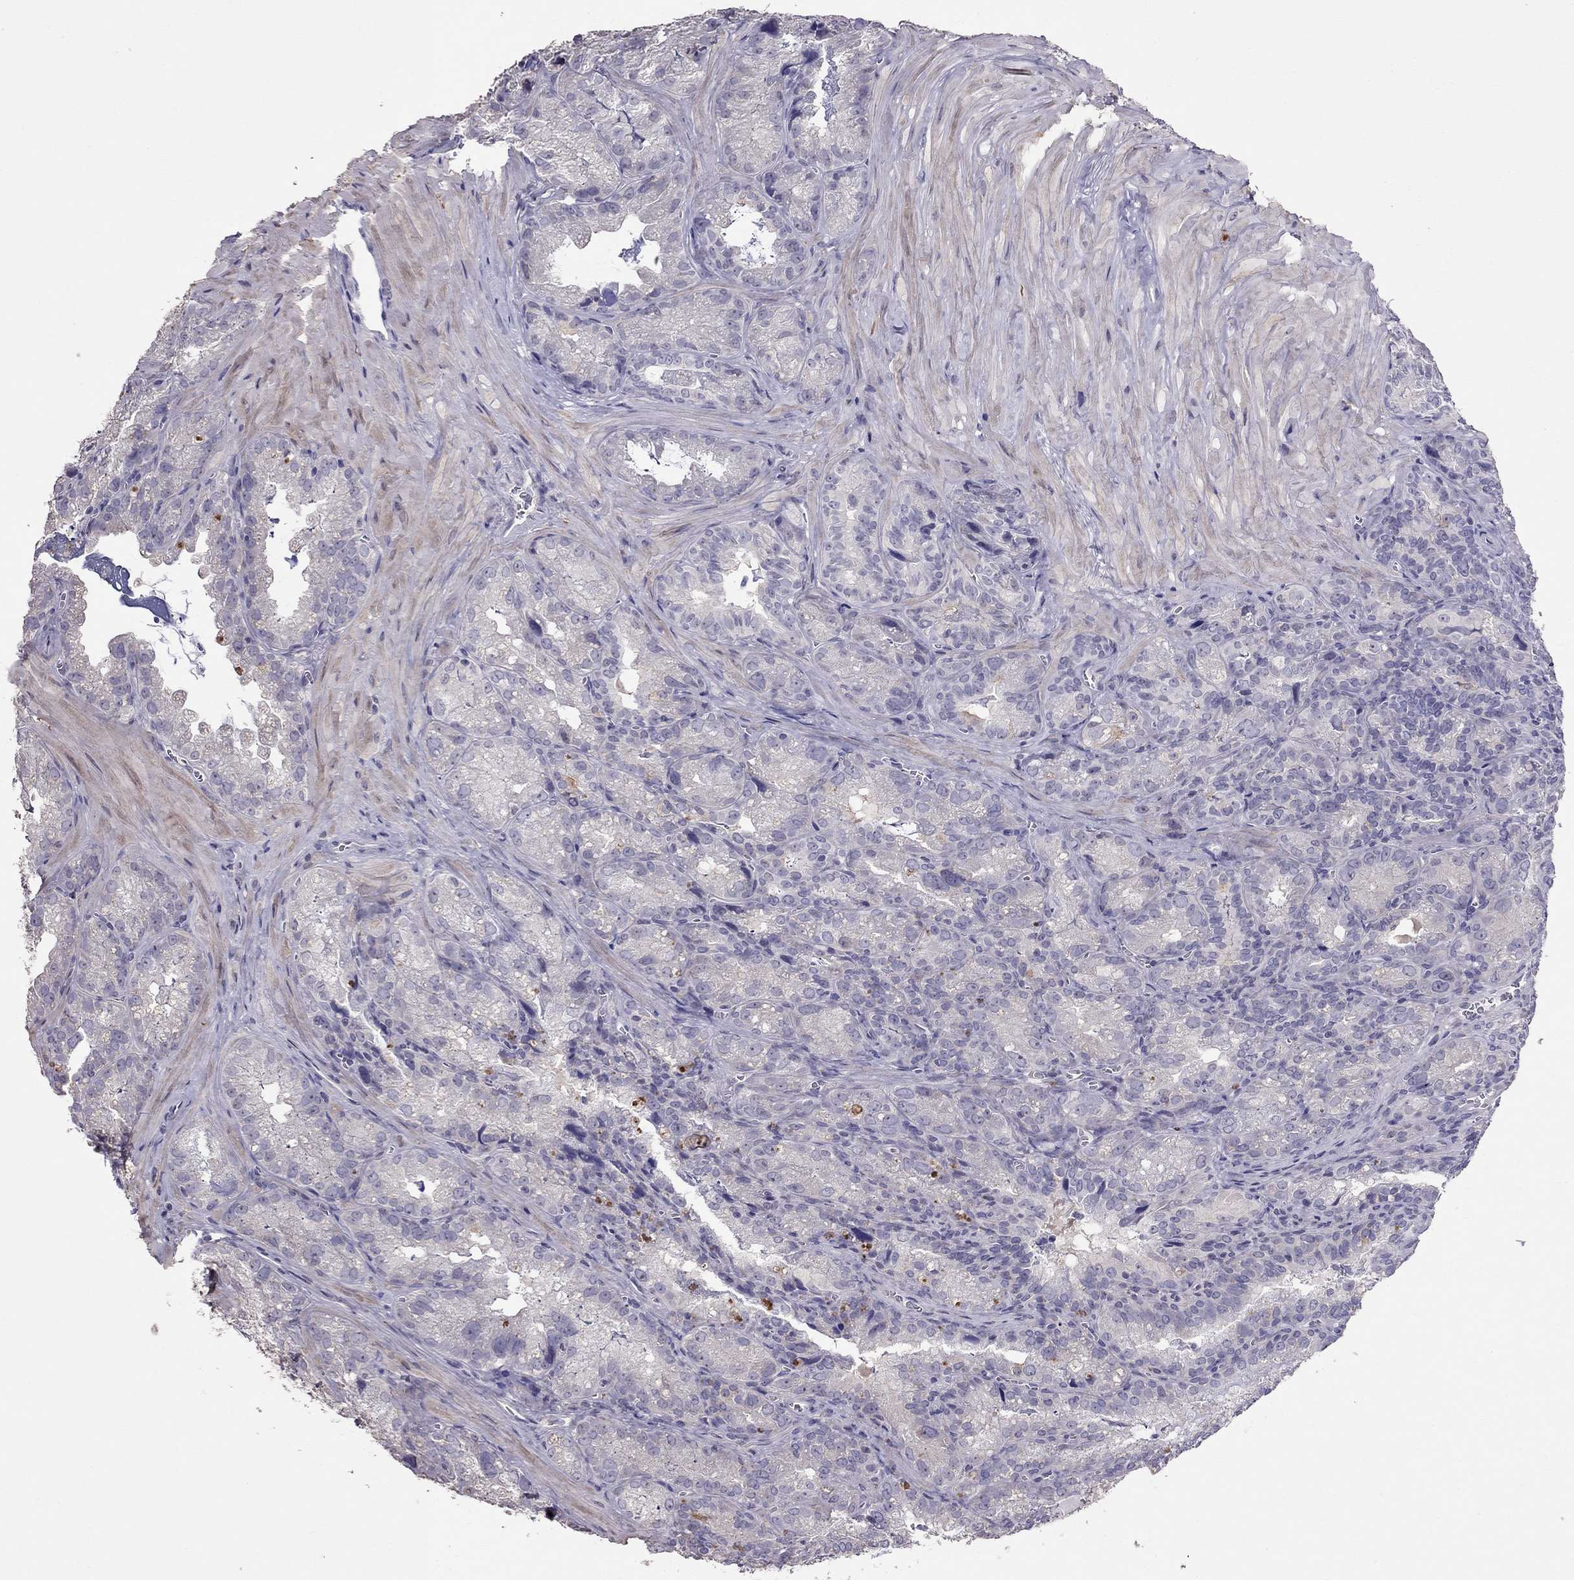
{"staining": {"intensity": "negative", "quantity": "none", "location": "none"}, "tissue": "seminal vesicle", "cell_type": "Glandular cells", "image_type": "normal", "snomed": [{"axis": "morphology", "description": "Normal tissue, NOS"}, {"axis": "topography", "description": "Seminal veicle"}], "caption": "Human seminal vesicle stained for a protein using IHC exhibits no expression in glandular cells.", "gene": "LRRC46", "patient": {"sex": "male", "age": 57}}